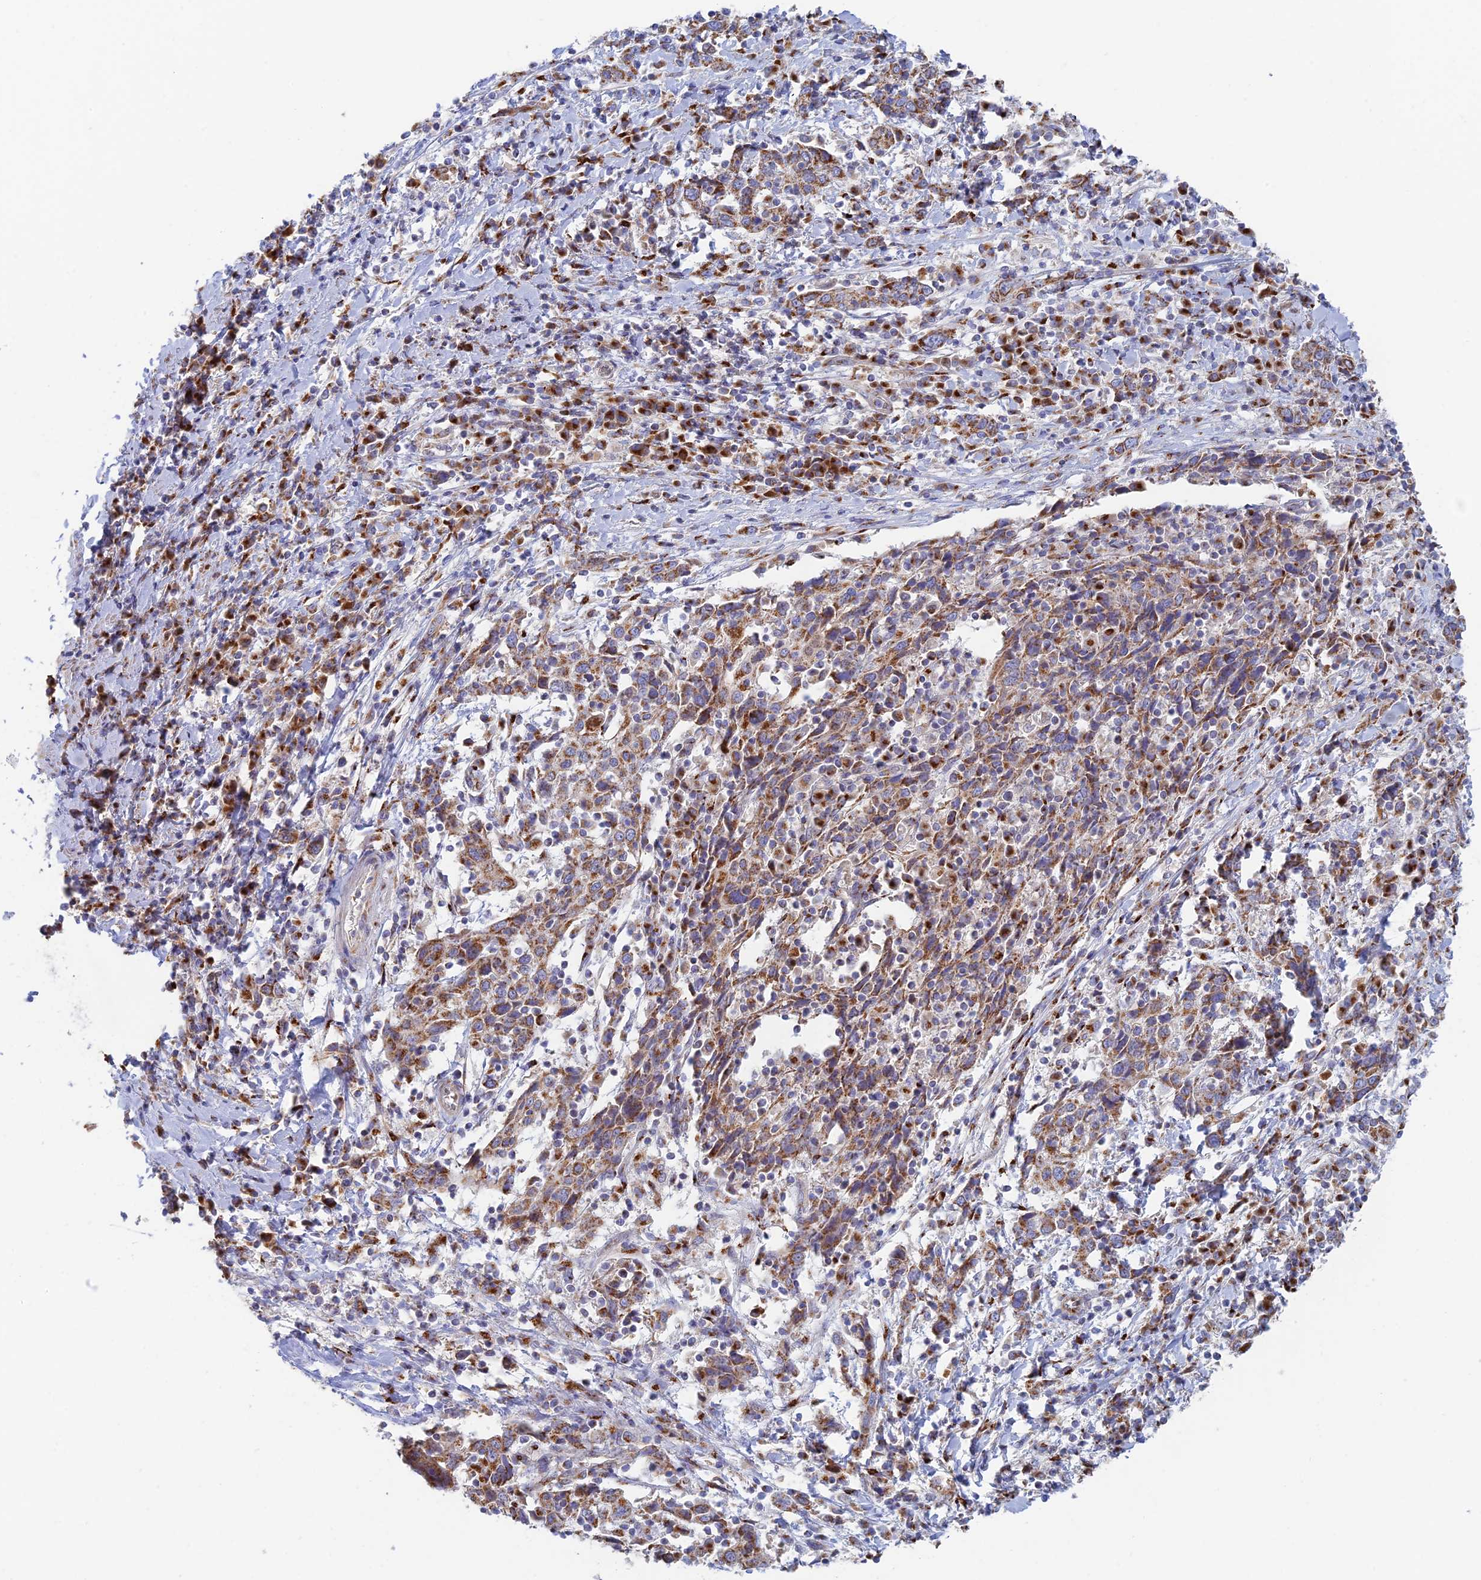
{"staining": {"intensity": "moderate", "quantity": ">75%", "location": "cytoplasmic/membranous"}, "tissue": "cervical cancer", "cell_type": "Tumor cells", "image_type": "cancer", "snomed": [{"axis": "morphology", "description": "Squamous cell carcinoma, NOS"}, {"axis": "topography", "description": "Cervix"}], "caption": "Brown immunohistochemical staining in human cervical cancer (squamous cell carcinoma) reveals moderate cytoplasmic/membranous expression in about >75% of tumor cells. (brown staining indicates protein expression, while blue staining denotes nuclei).", "gene": "HS2ST1", "patient": {"sex": "female", "age": 46}}